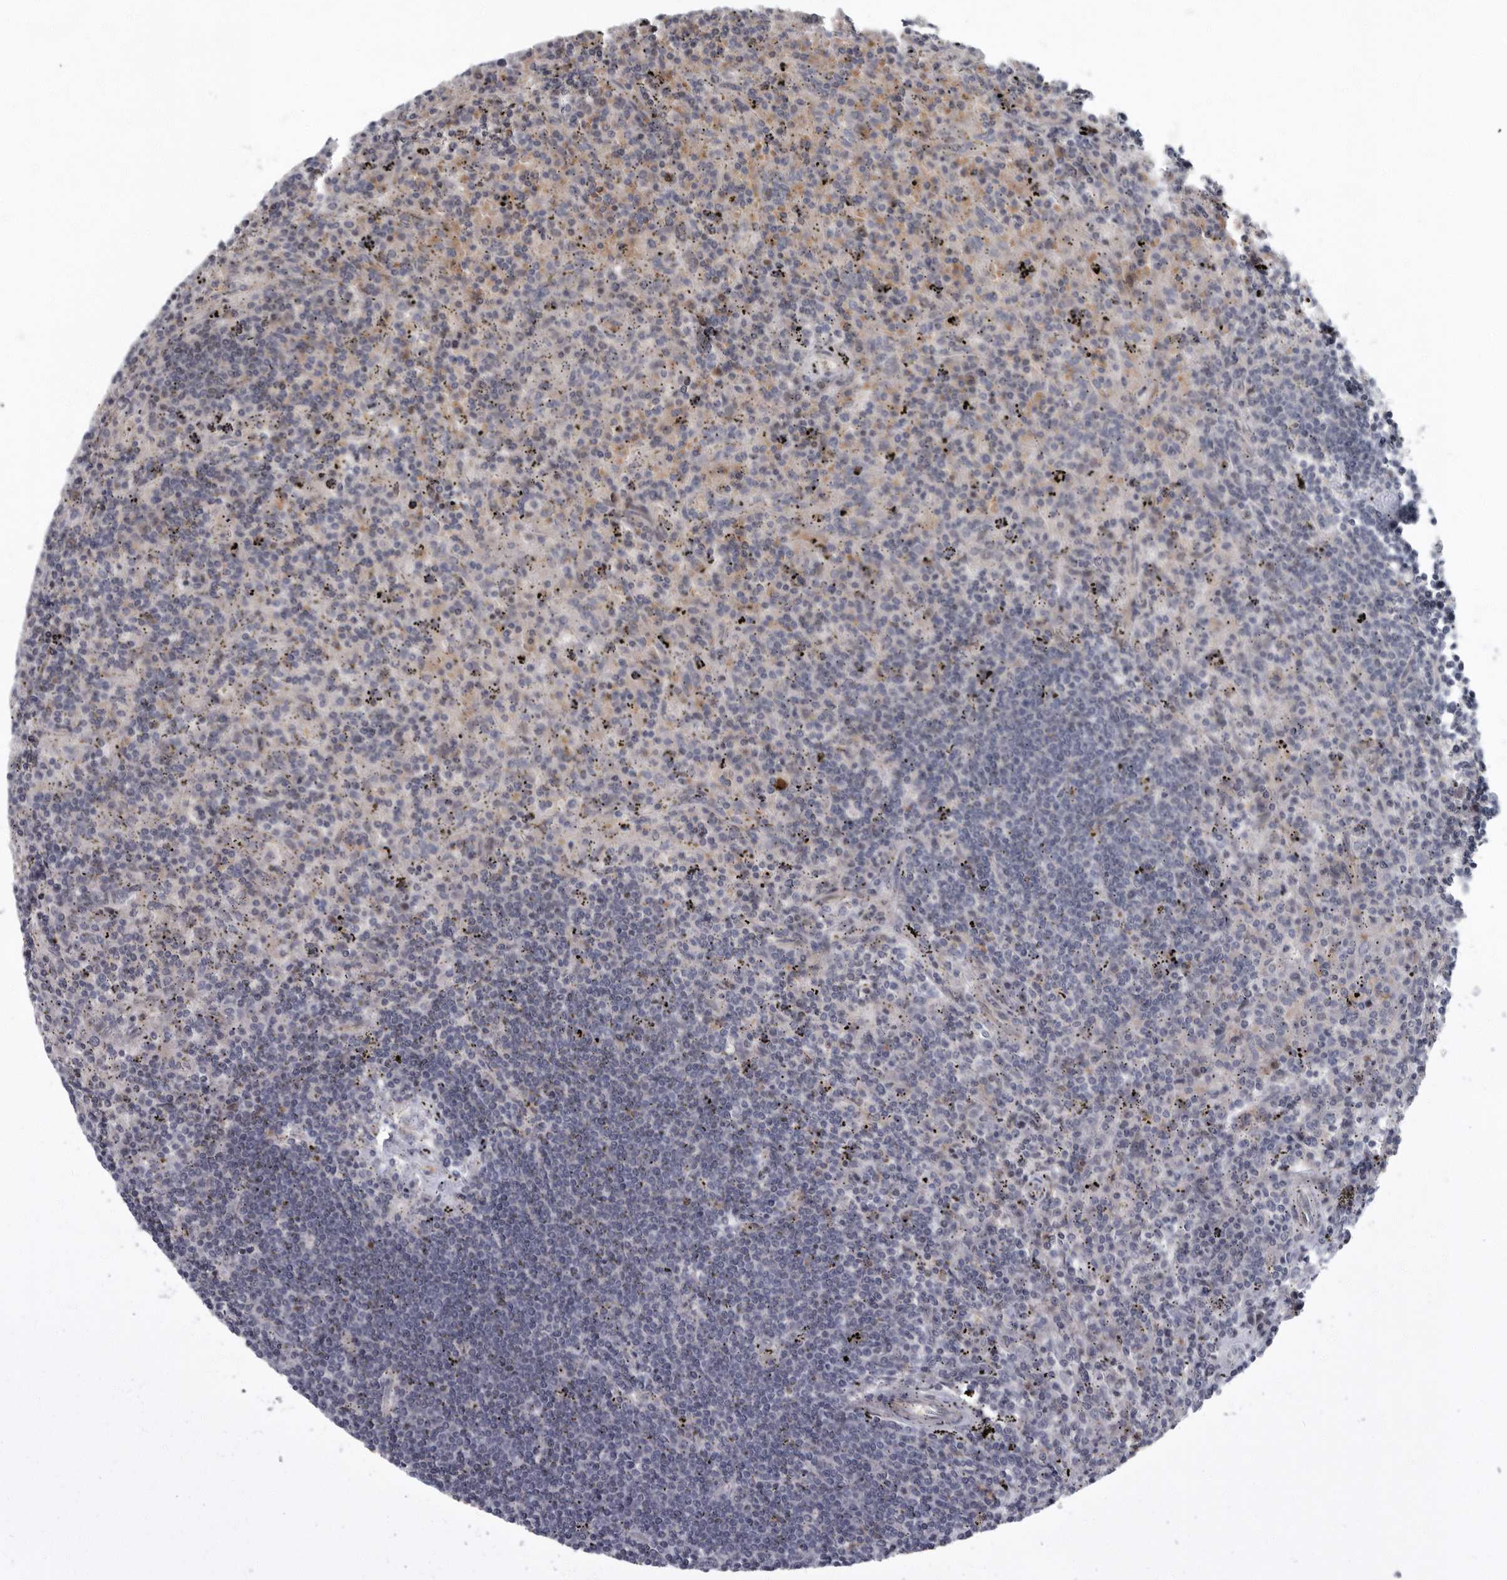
{"staining": {"intensity": "negative", "quantity": "none", "location": "none"}, "tissue": "lymphoma", "cell_type": "Tumor cells", "image_type": "cancer", "snomed": [{"axis": "morphology", "description": "Malignant lymphoma, non-Hodgkin's type, Low grade"}, {"axis": "topography", "description": "Spleen"}], "caption": "Immunohistochemistry (IHC) image of malignant lymphoma, non-Hodgkin's type (low-grade) stained for a protein (brown), which exhibits no staining in tumor cells.", "gene": "PDCD11", "patient": {"sex": "male", "age": 76}}